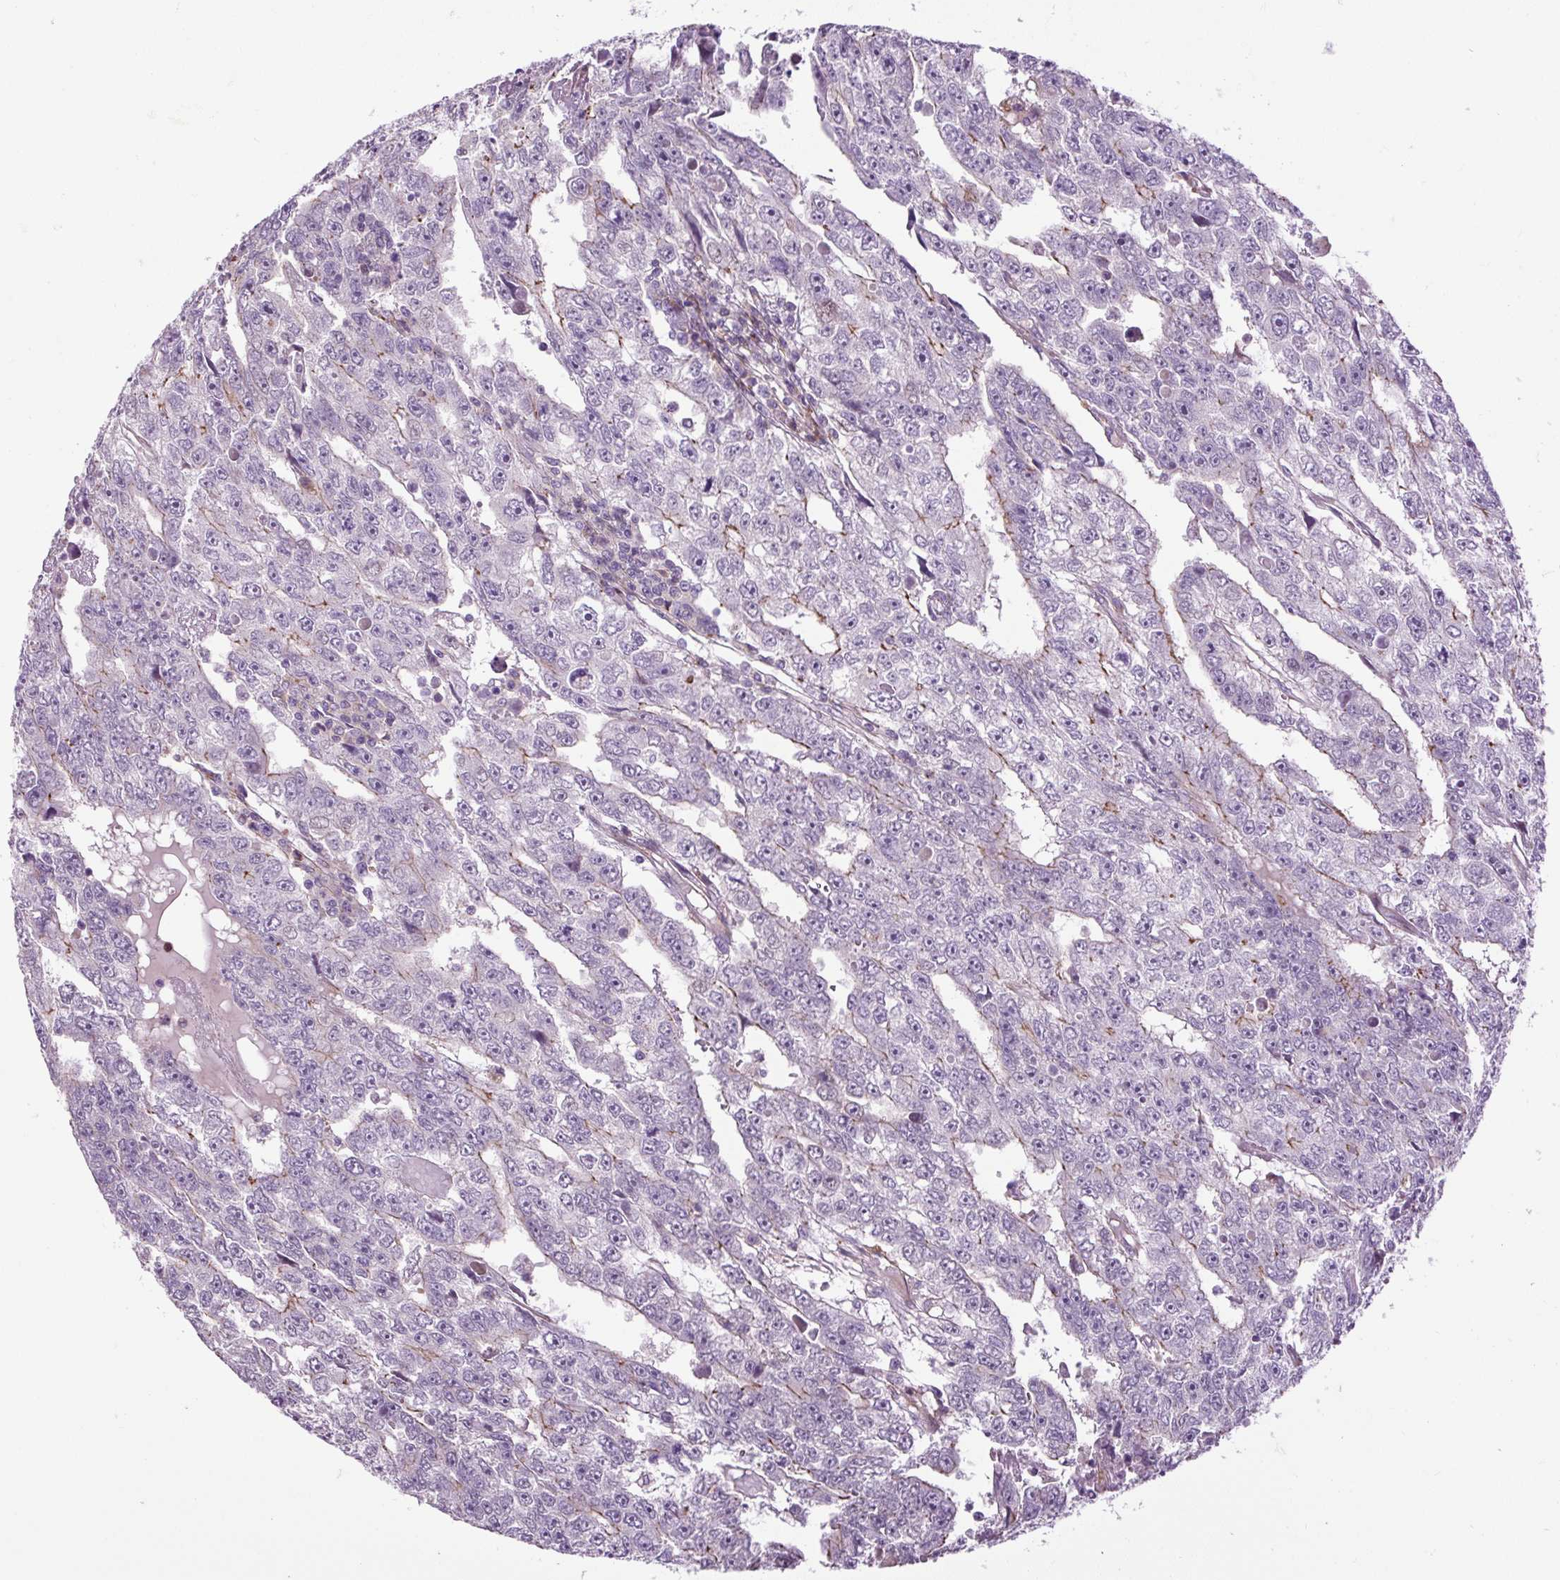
{"staining": {"intensity": "weak", "quantity": "<25%", "location": "cytoplasmic/membranous"}, "tissue": "testis cancer", "cell_type": "Tumor cells", "image_type": "cancer", "snomed": [{"axis": "morphology", "description": "Carcinoma, Embryonal, NOS"}, {"axis": "topography", "description": "Testis"}], "caption": "Immunohistochemical staining of human testis cancer (embryonal carcinoma) exhibits no significant expression in tumor cells.", "gene": "ZNF197", "patient": {"sex": "male", "age": 20}}